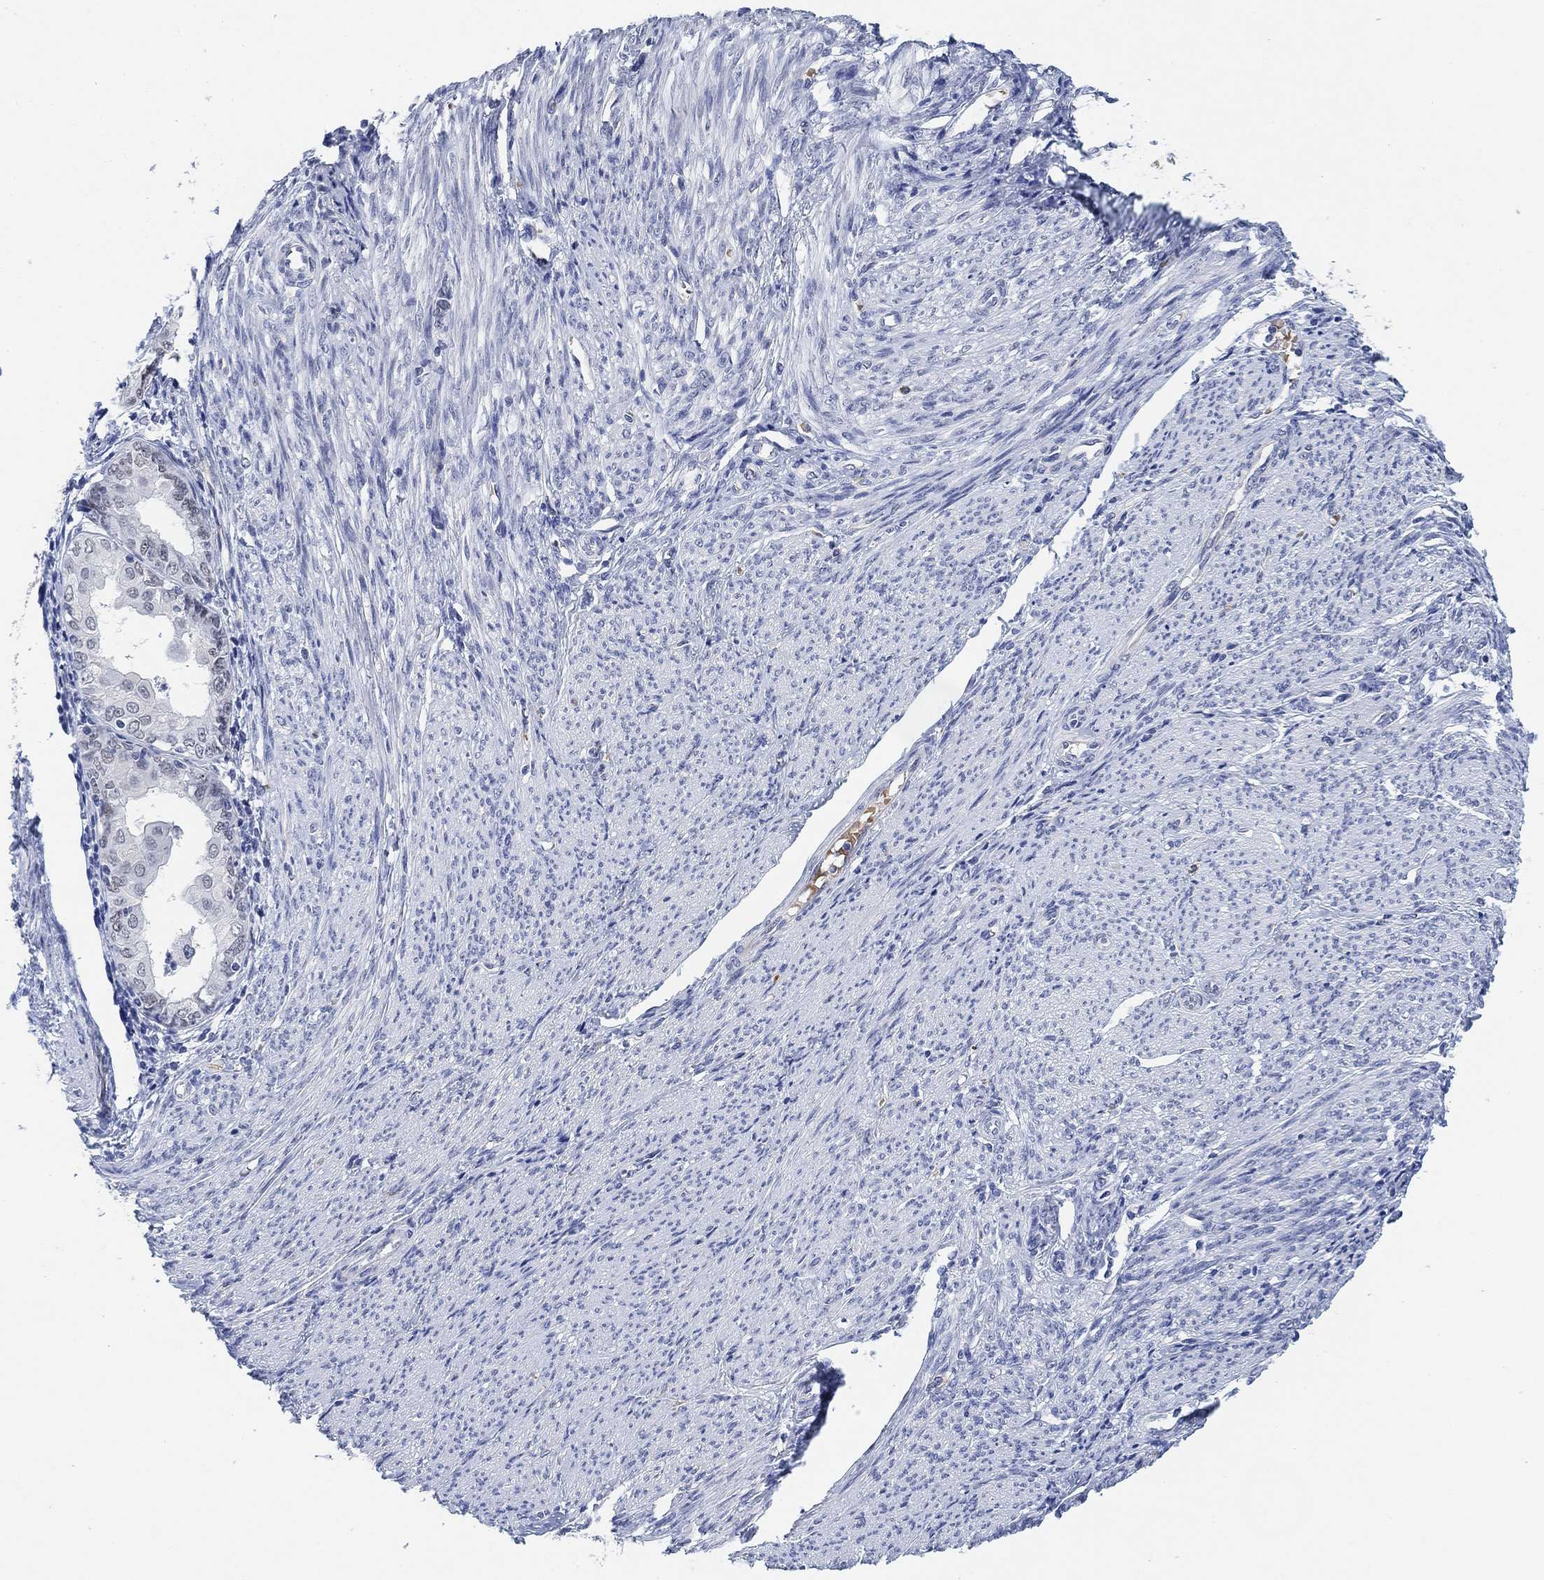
{"staining": {"intensity": "negative", "quantity": "none", "location": "none"}, "tissue": "endometrial cancer", "cell_type": "Tumor cells", "image_type": "cancer", "snomed": [{"axis": "morphology", "description": "Adenocarcinoma, NOS"}, {"axis": "topography", "description": "Endometrium"}], "caption": "A histopathology image of human adenocarcinoma (endometrial) is negative for staining in tumor cells.", "gene": "PAX6", "patient": {"sex": "female", "age": 68}}